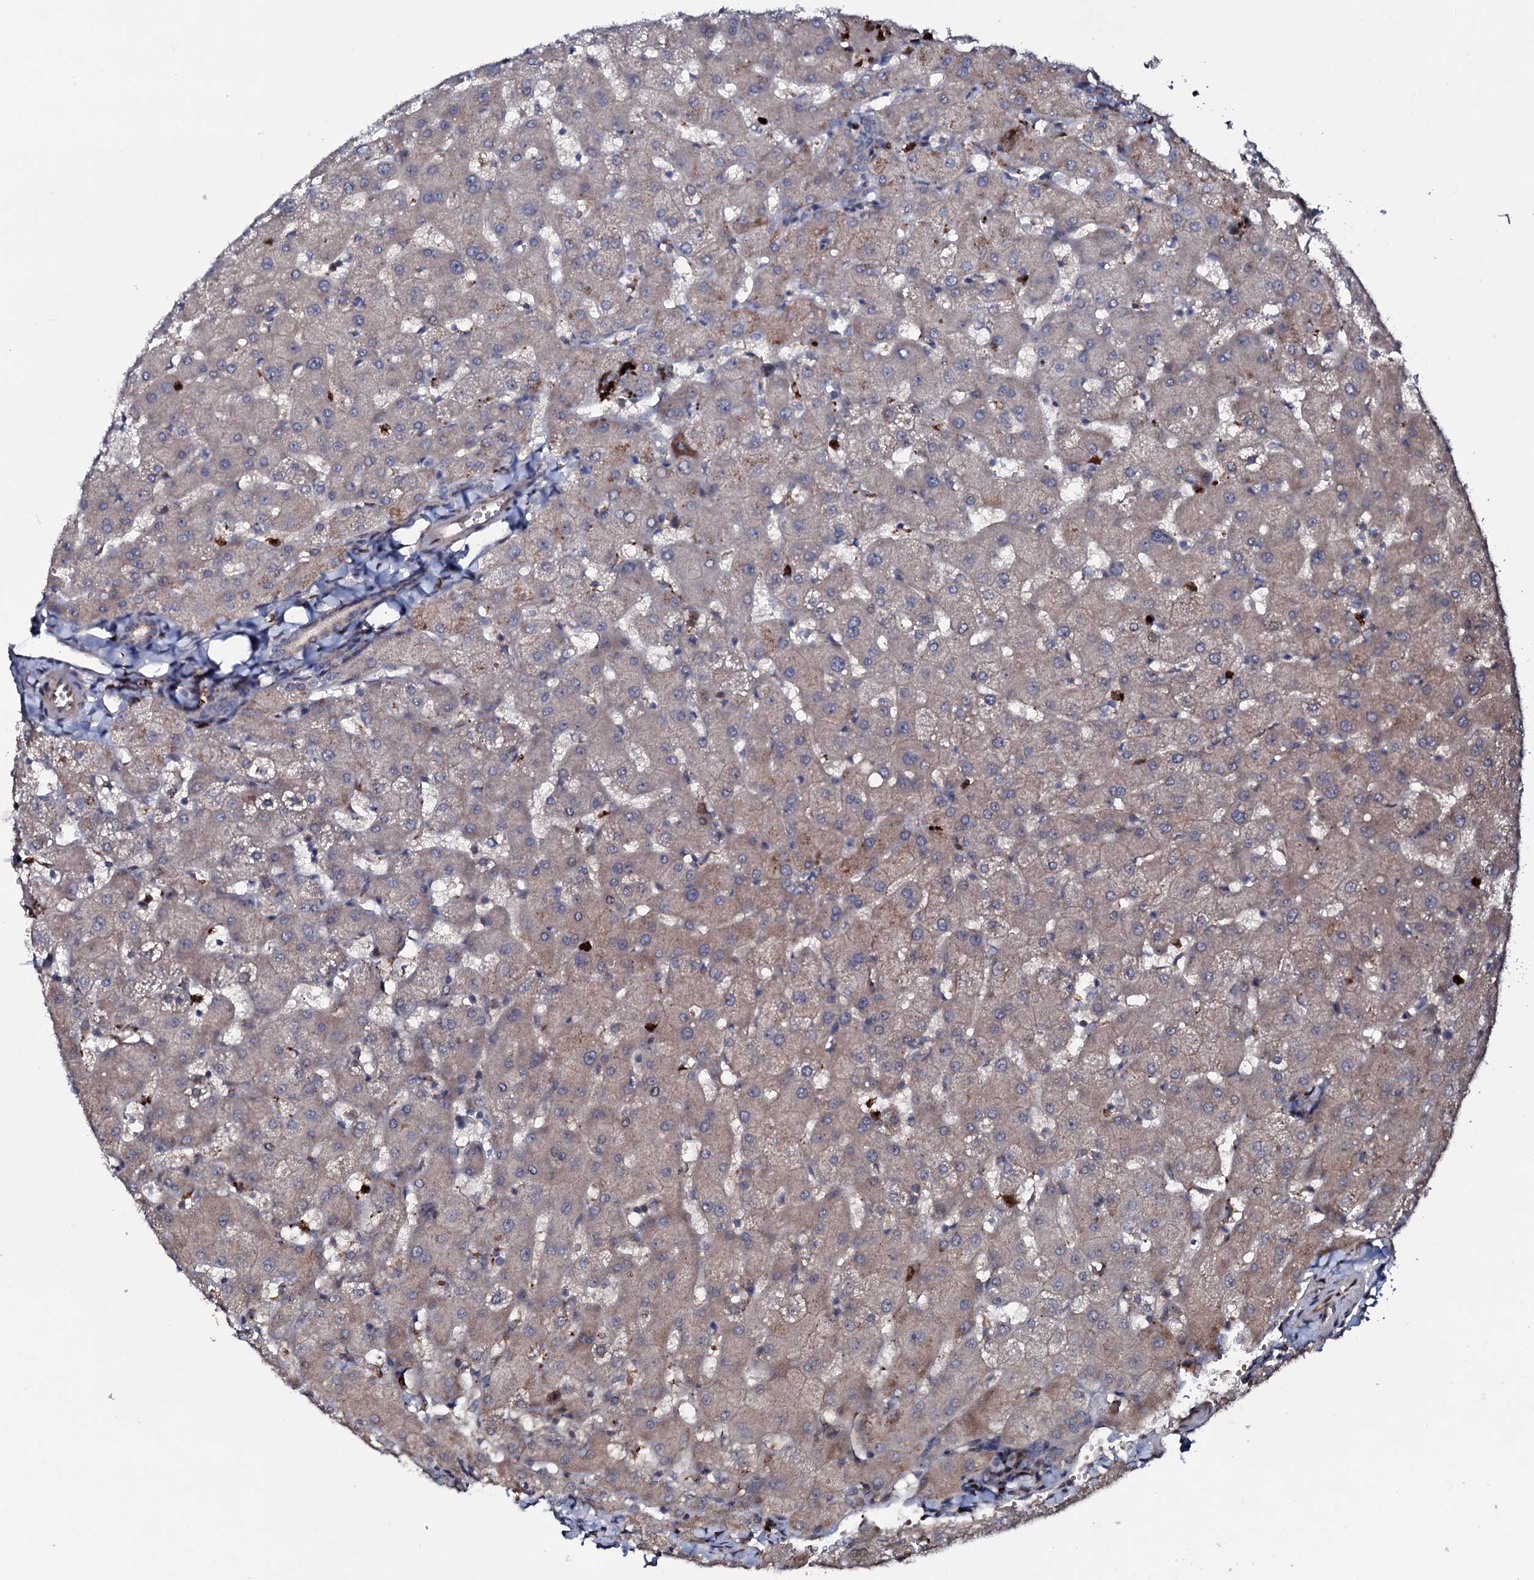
{"staining": {"intensity": "weak", "quantity": "<25%", "location": "cytoplasmic/membranous"}, "tissue": "liver", "cell_type": "Cholangiocytes", "image_type": "normal", "snomed": [{"axis": "morphology", "description": "Normal tissue, NOS"}, {"axis": "topography", "description": "Liver"}], "caption": "Immunohistochemistry histopathology image of unremarkable liver stained for a protein (brown), which demonstrates no positivity in cholangiocytes.", "gene": "COG6", "patient": {"sex": "female", "age": 63}}